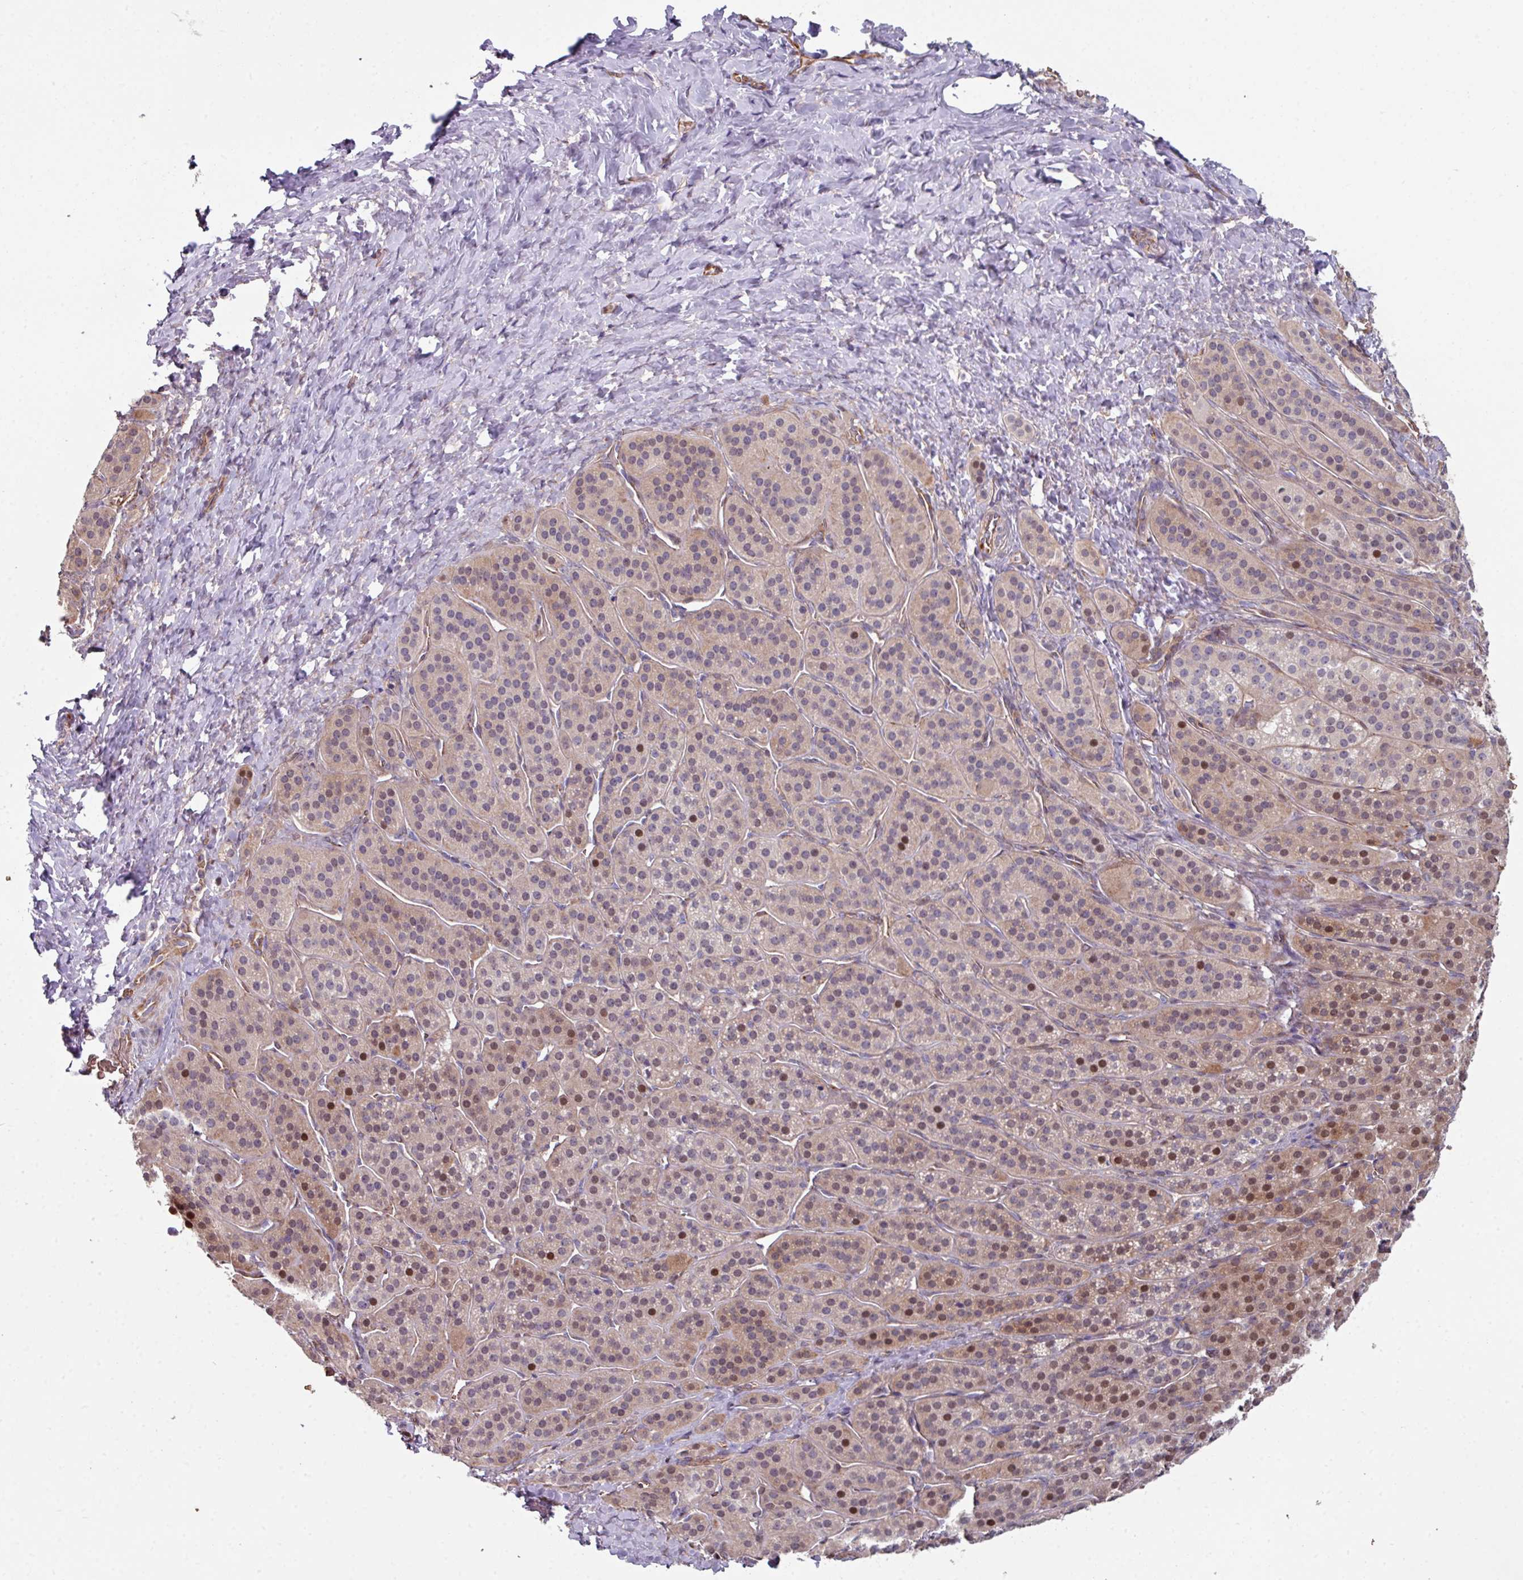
{"staining": {"intensity": "strong", "quantity": "25%-75%", "location": "cytoplasmic/membranous,nuclear"}, "tissue": "adrenal gland", "cell_type": "Glandular cells", "image_type": "normal", "snomed": [{"axis": "morphology", "description": "Normal tissue, NOS"}, {"axis": "topography", "description": "Adrenal gland"}], "caption": "Adrenal gland stained for a protein (brown) reveals strong cytoplasmic/membranous,nuclear positive positivity in about 25%-75% of glandular cells.", "gene": "ANO9", "patient": {"sex": "female", "age": 41}}